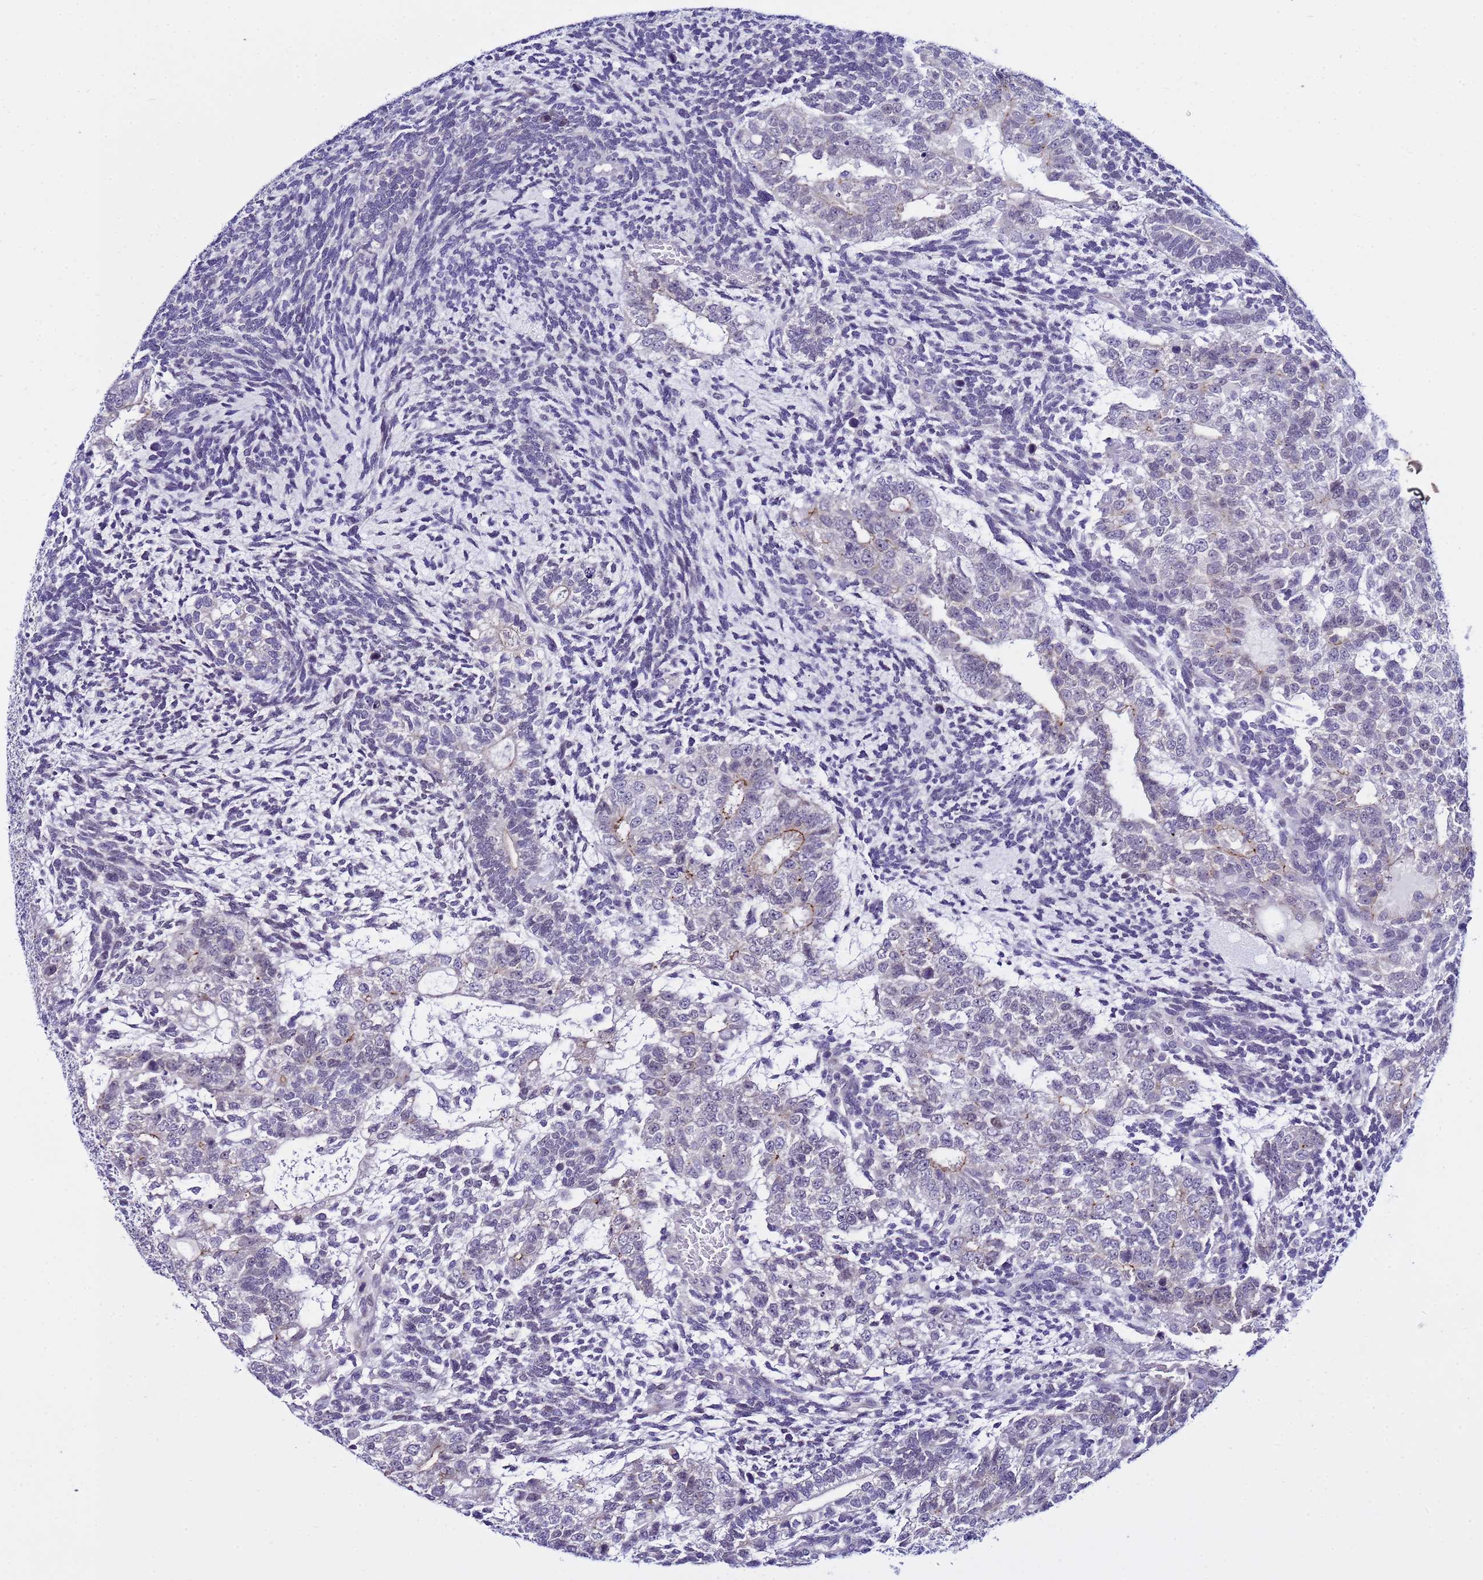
{"staining": {"intensity": "moderate", "quantity": "<25%", "location": "cytoplasmic/membranous"}, "tissue": "testis cancer", "cell_type": "Tumor cells", "image_type": "cancer", "snomed": [{"axis": "morphology", "description": "Carcinoma, Embryonal, NOS"}, {"axis": "topography", "description": "Testis"}], "caption": "High-magnification brightfield microscopy of testis embryonal carcinoma stained with DAB (brown) and counterstained with hematoxylin (blue). tumor cells exhibit moderate cytoplasmic/membranous positivity is identified in about<25% of cells. Ihc stains the protein in brown and the nuclei are stained blue.", "gene": "IGSF11", "patient": {"sex": "male", "age": 23}}